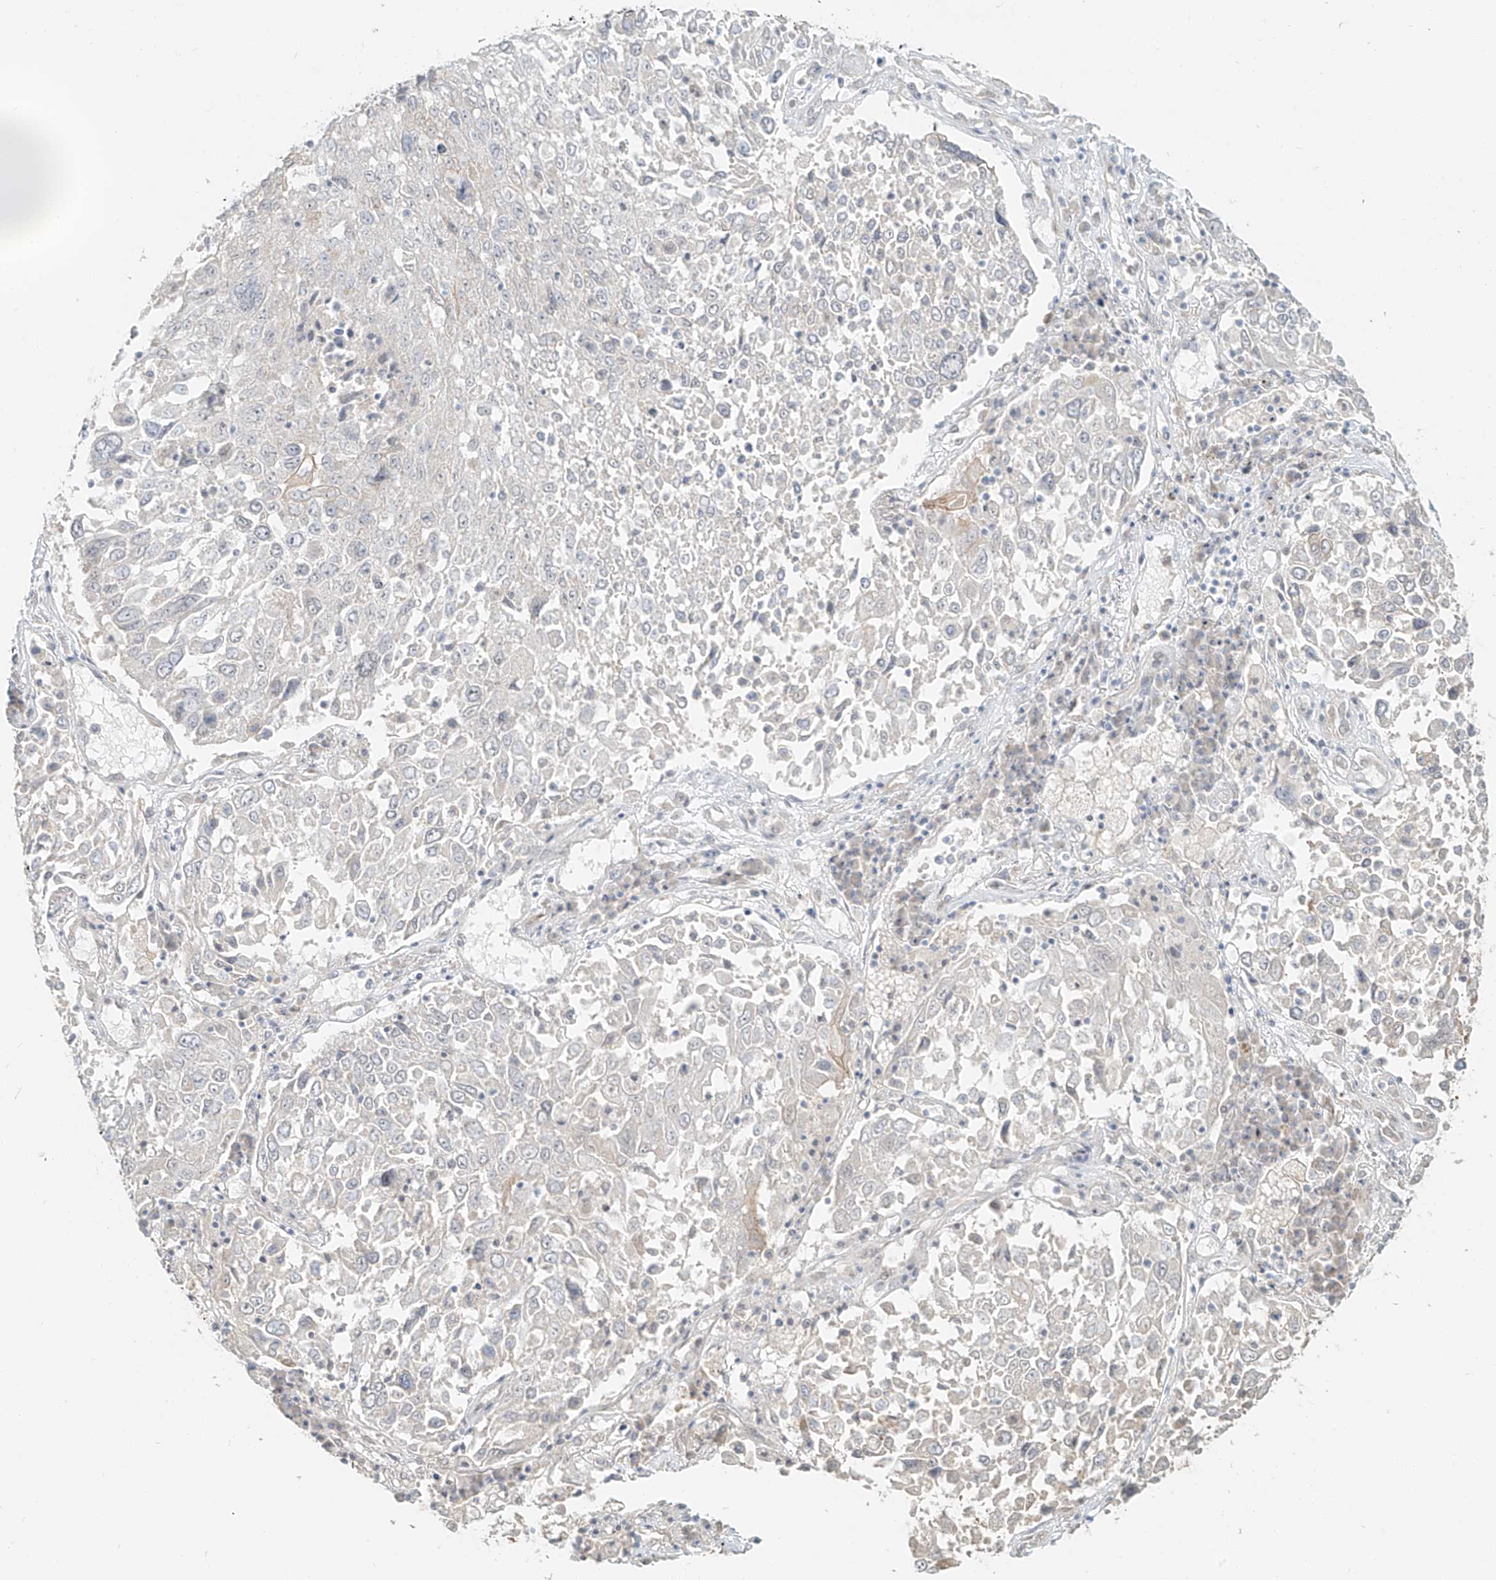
{"staining": {"intensity": "negative", "quantity": "none", "location": "none"}, "tissue": "lung cancer", "cell_type": "Tumor cells", "image_type": "cancer", "snomed": [{"axis": "morphology", "description": "Squamous cell carcinoma, NOS"}, {"axis": "topography", "description": "Lung"}], "caption": "Human lung cancer (squamous cell carcinoma) stained for a protein using immunohistochemistry displays no positivity in tumor cells.", "gene": "ZNF774", "patient": {"sex": "male", "age": 65}}